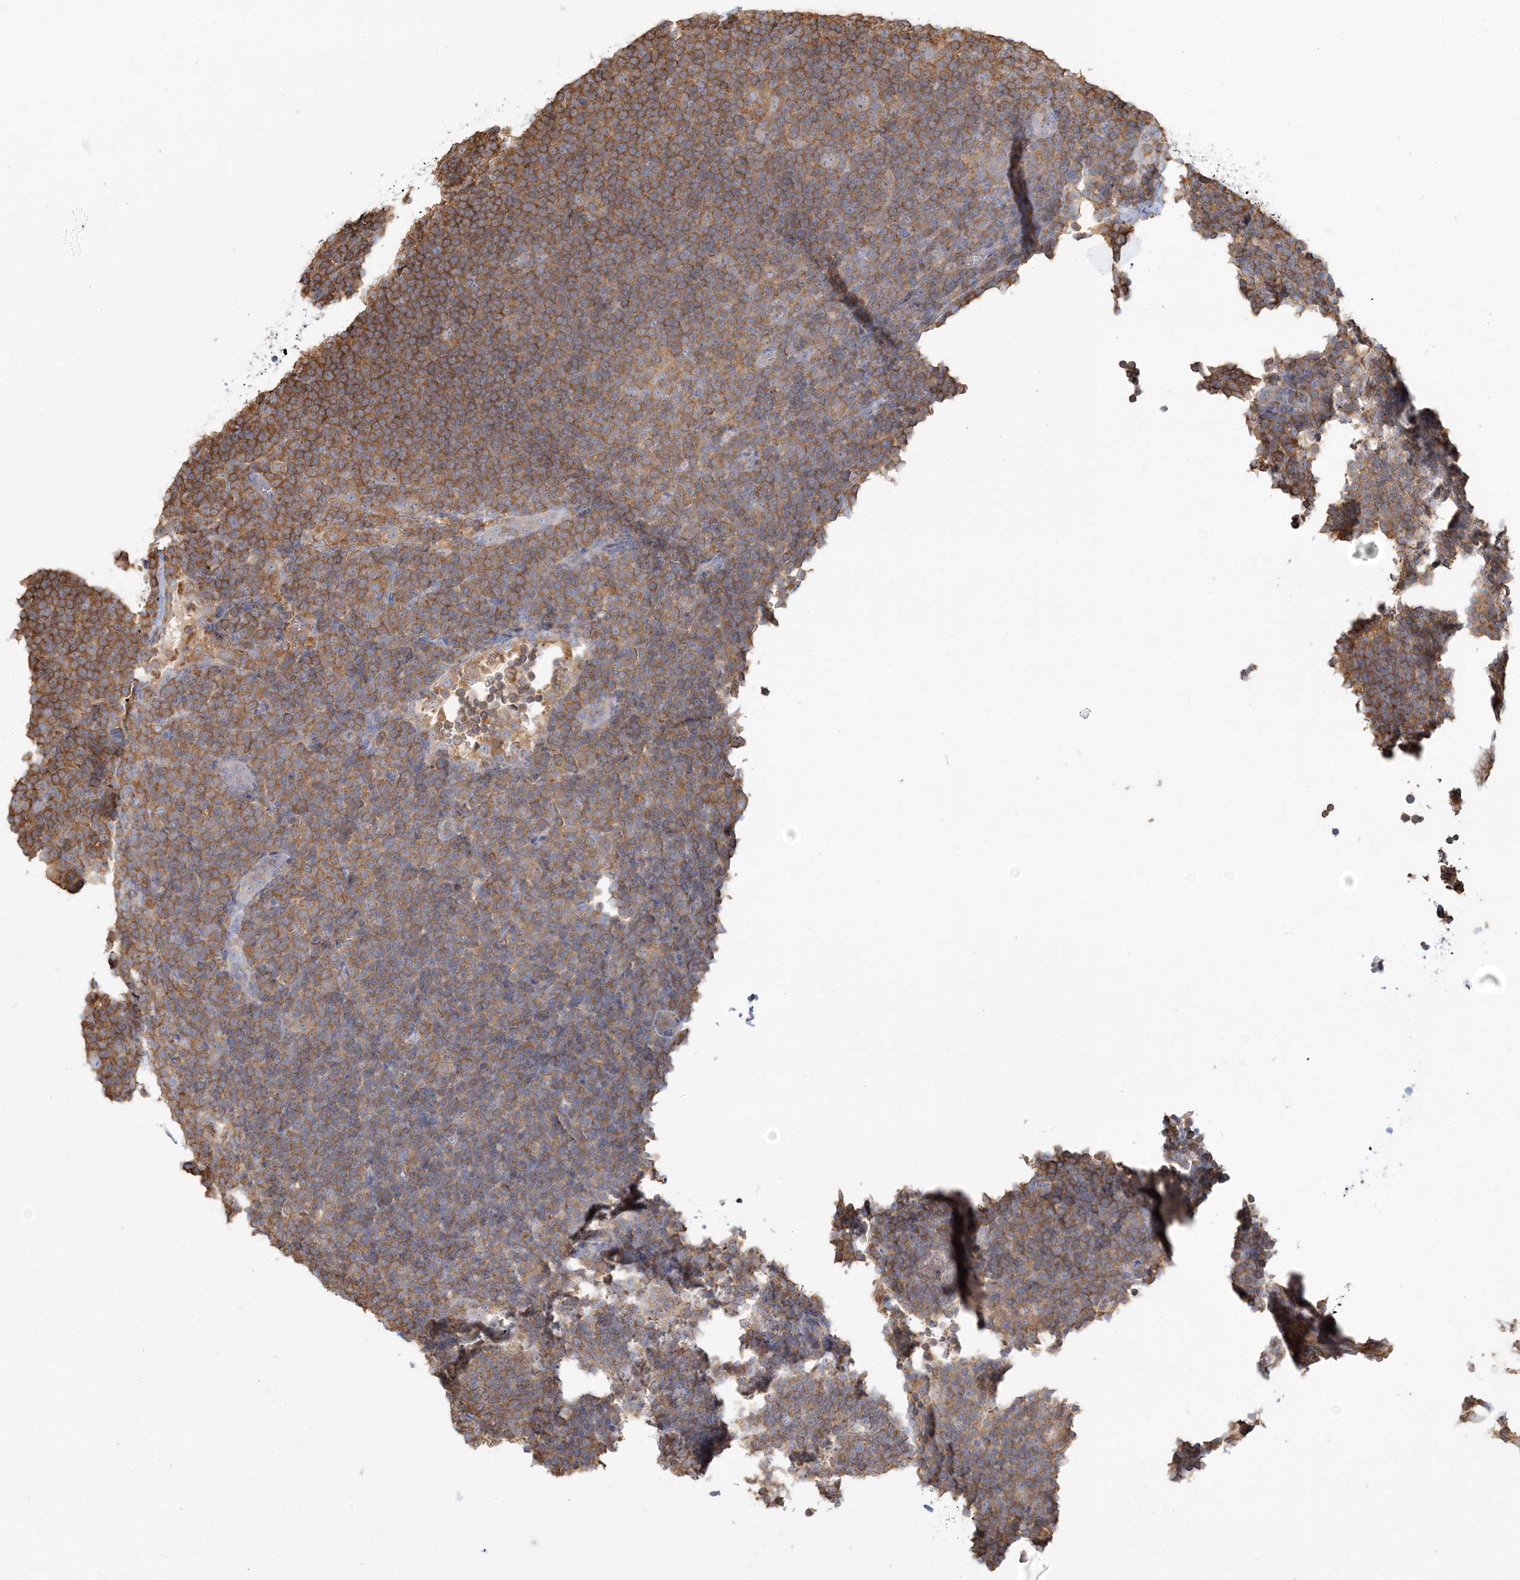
{"staining": {"intensity": "weak", "quantity": "<25%", "location": "cytoplasmic/membranous"}, "tissue": "lymphoma", "cell_type": "Tumor cells", "image_type": "cancer", "snomed": [{"axis": "morphology", "description": "Hodgkin's disease, NOS"}, {"axis": "topography", "description": "Lymph node"}], "caption": "Immunohistochemistry image of neoplastic tissue: lymphoma stained with DAB shows no significant protein positivity in tumor cells.", "gene": "ANKS1A", "patient": {"sex": "female", "age": 57}}